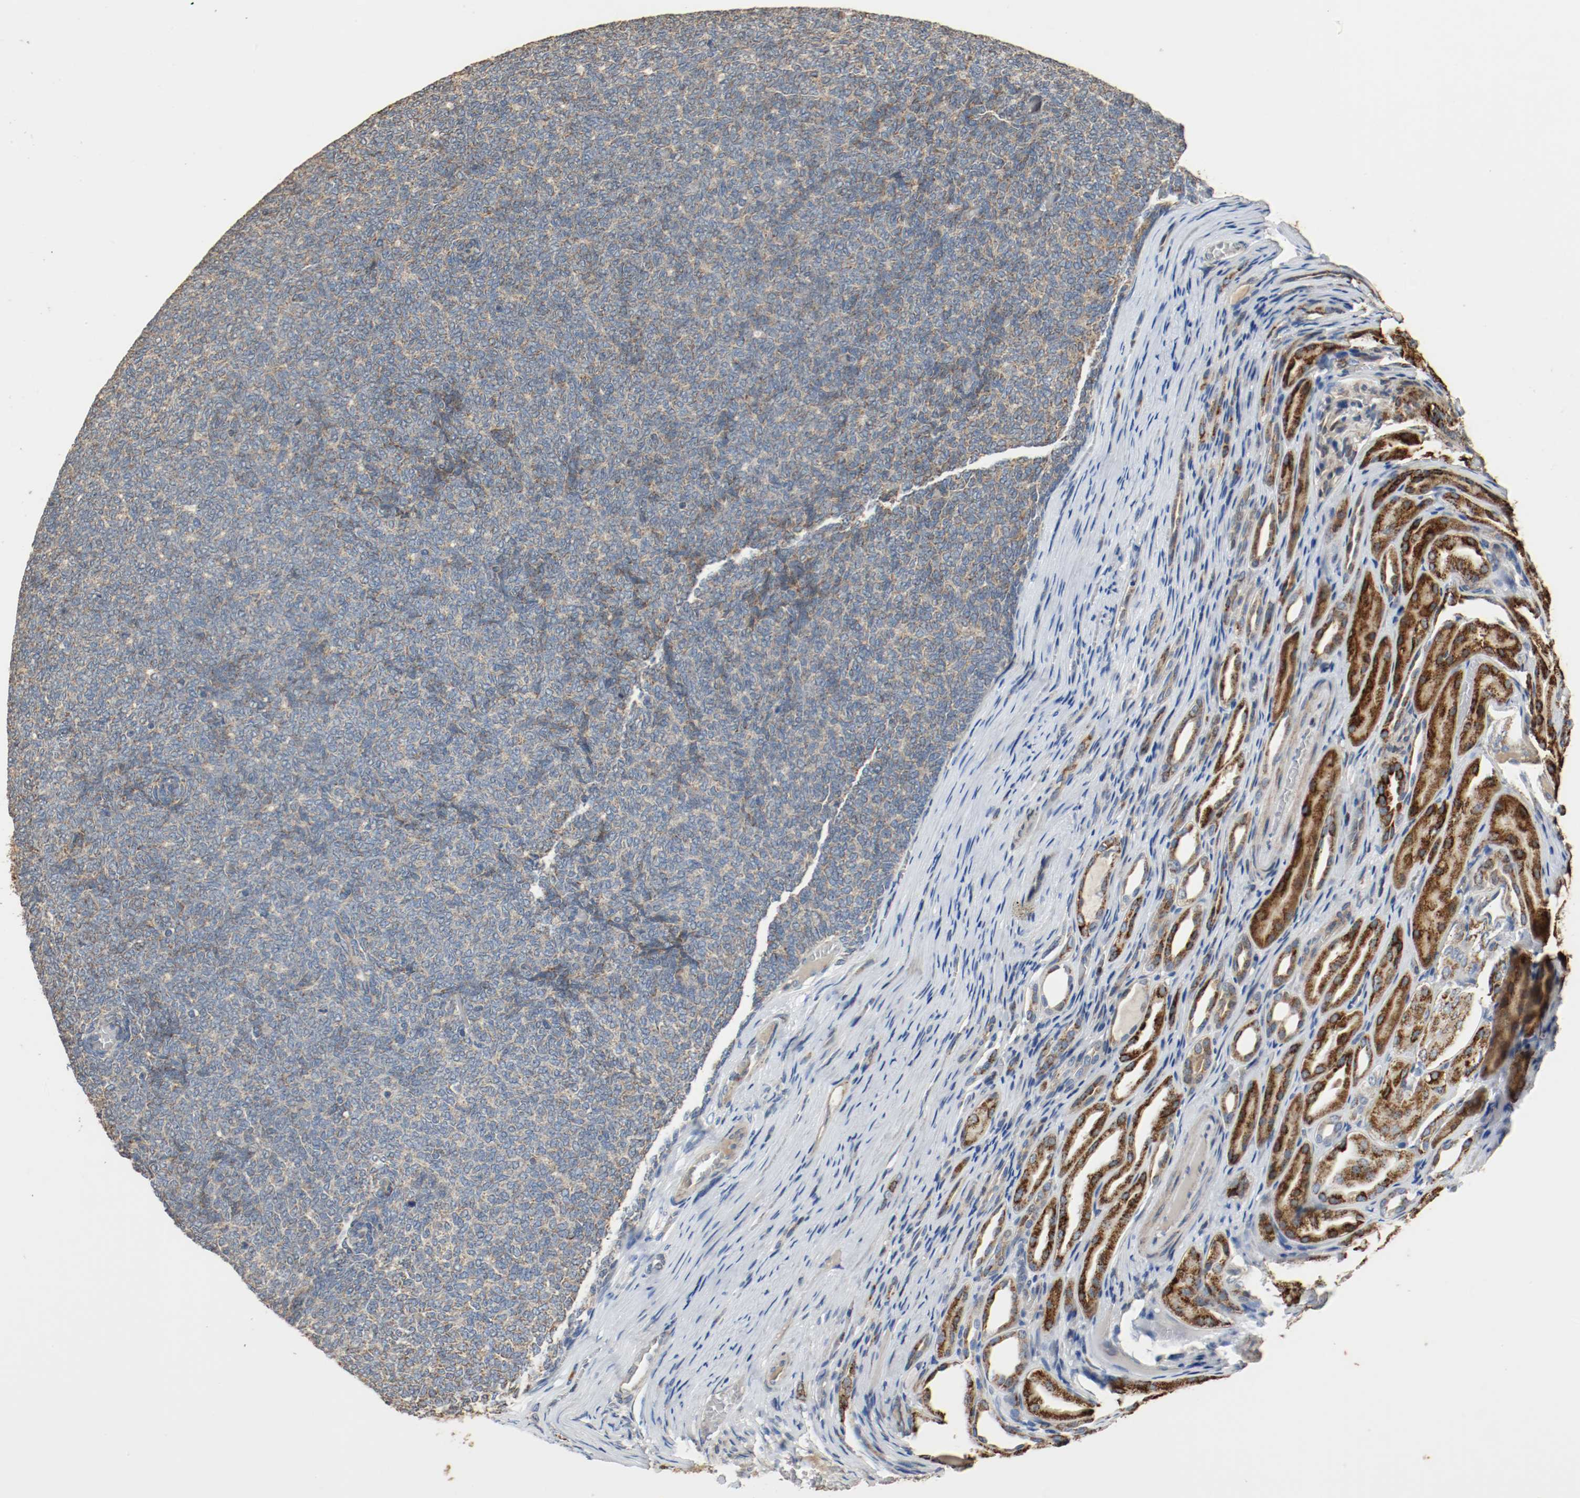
{"staining": {"intensity": "moderate", "quantity": ">75%", "location": "cytoplasmic/membranous"}, "tissue": "renal cancer", "cell_type": "Tumor cells", "image_type": "cancer", "snomed": [{"axis": "morphology", "description": "Neoplasm, malignant, NOS"}, {"axis": "topography", "description": "Kidney"}], "caption": "A high-resolution histopathology image shows IHC staining of renal cancer, which shows moderate cytoplasmic/membranous expression in about >75% of tumor cells.", "gene": "ALDH4A1", "patient": {"sex": "male", "age": 28}}